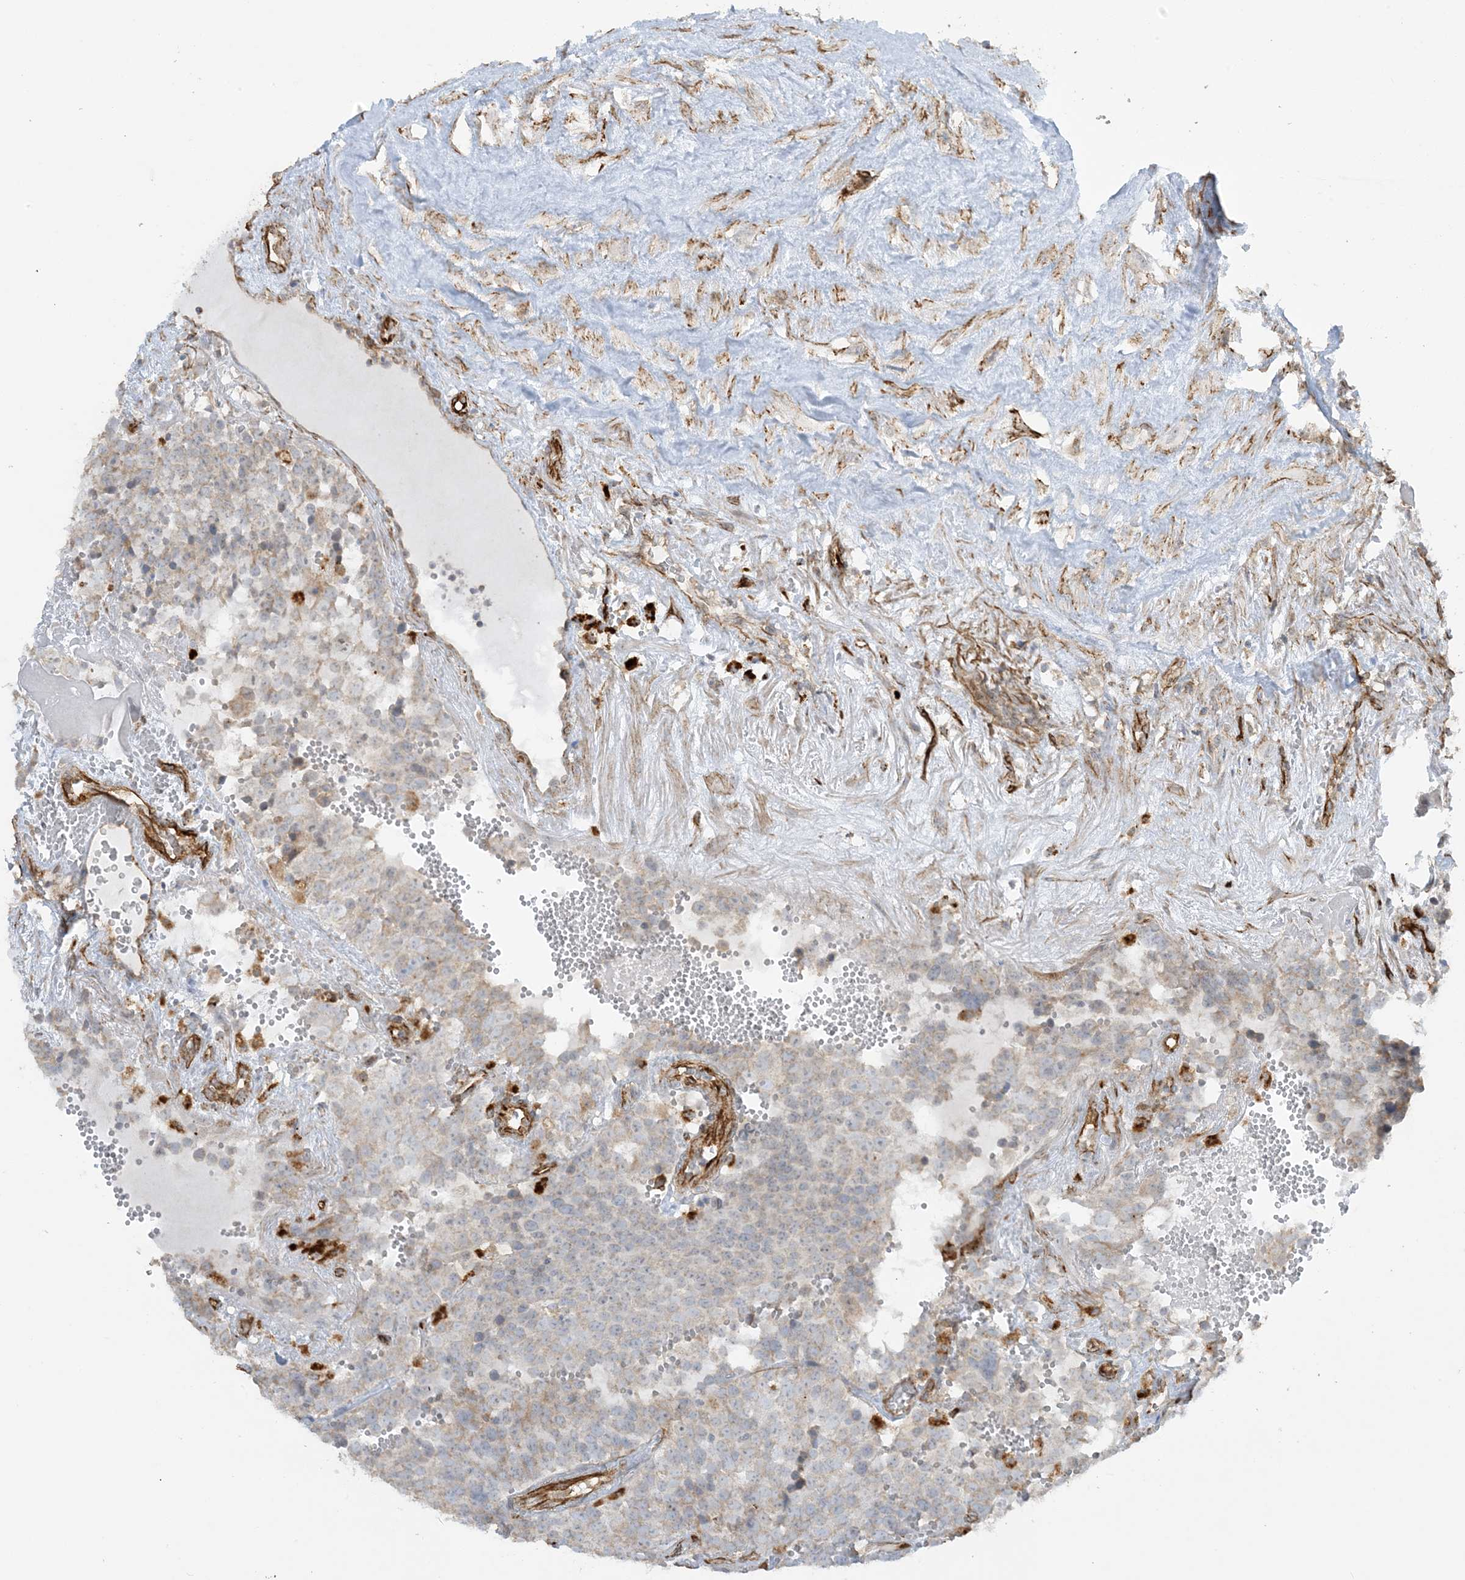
{"staining": {"intensity": "weak", "quantity": "<25%", "location": "cytoplasmic/membranous"}, "tissue": "testis cancer", "cell_type": "Tumor cells", "image_type": "cancer", "snomed": [{"axis": "morphology", "description": "Seminoma, NOS"}, {"axis": "topography", "description": "Testis"}], "caption": "This is a micrograph of immunohistochemistry (IHC) staining of testis seminoma, which shows no expression in tumor cells.", "gene": "AGA", "patient": {"sex": "male", "age": 71}}